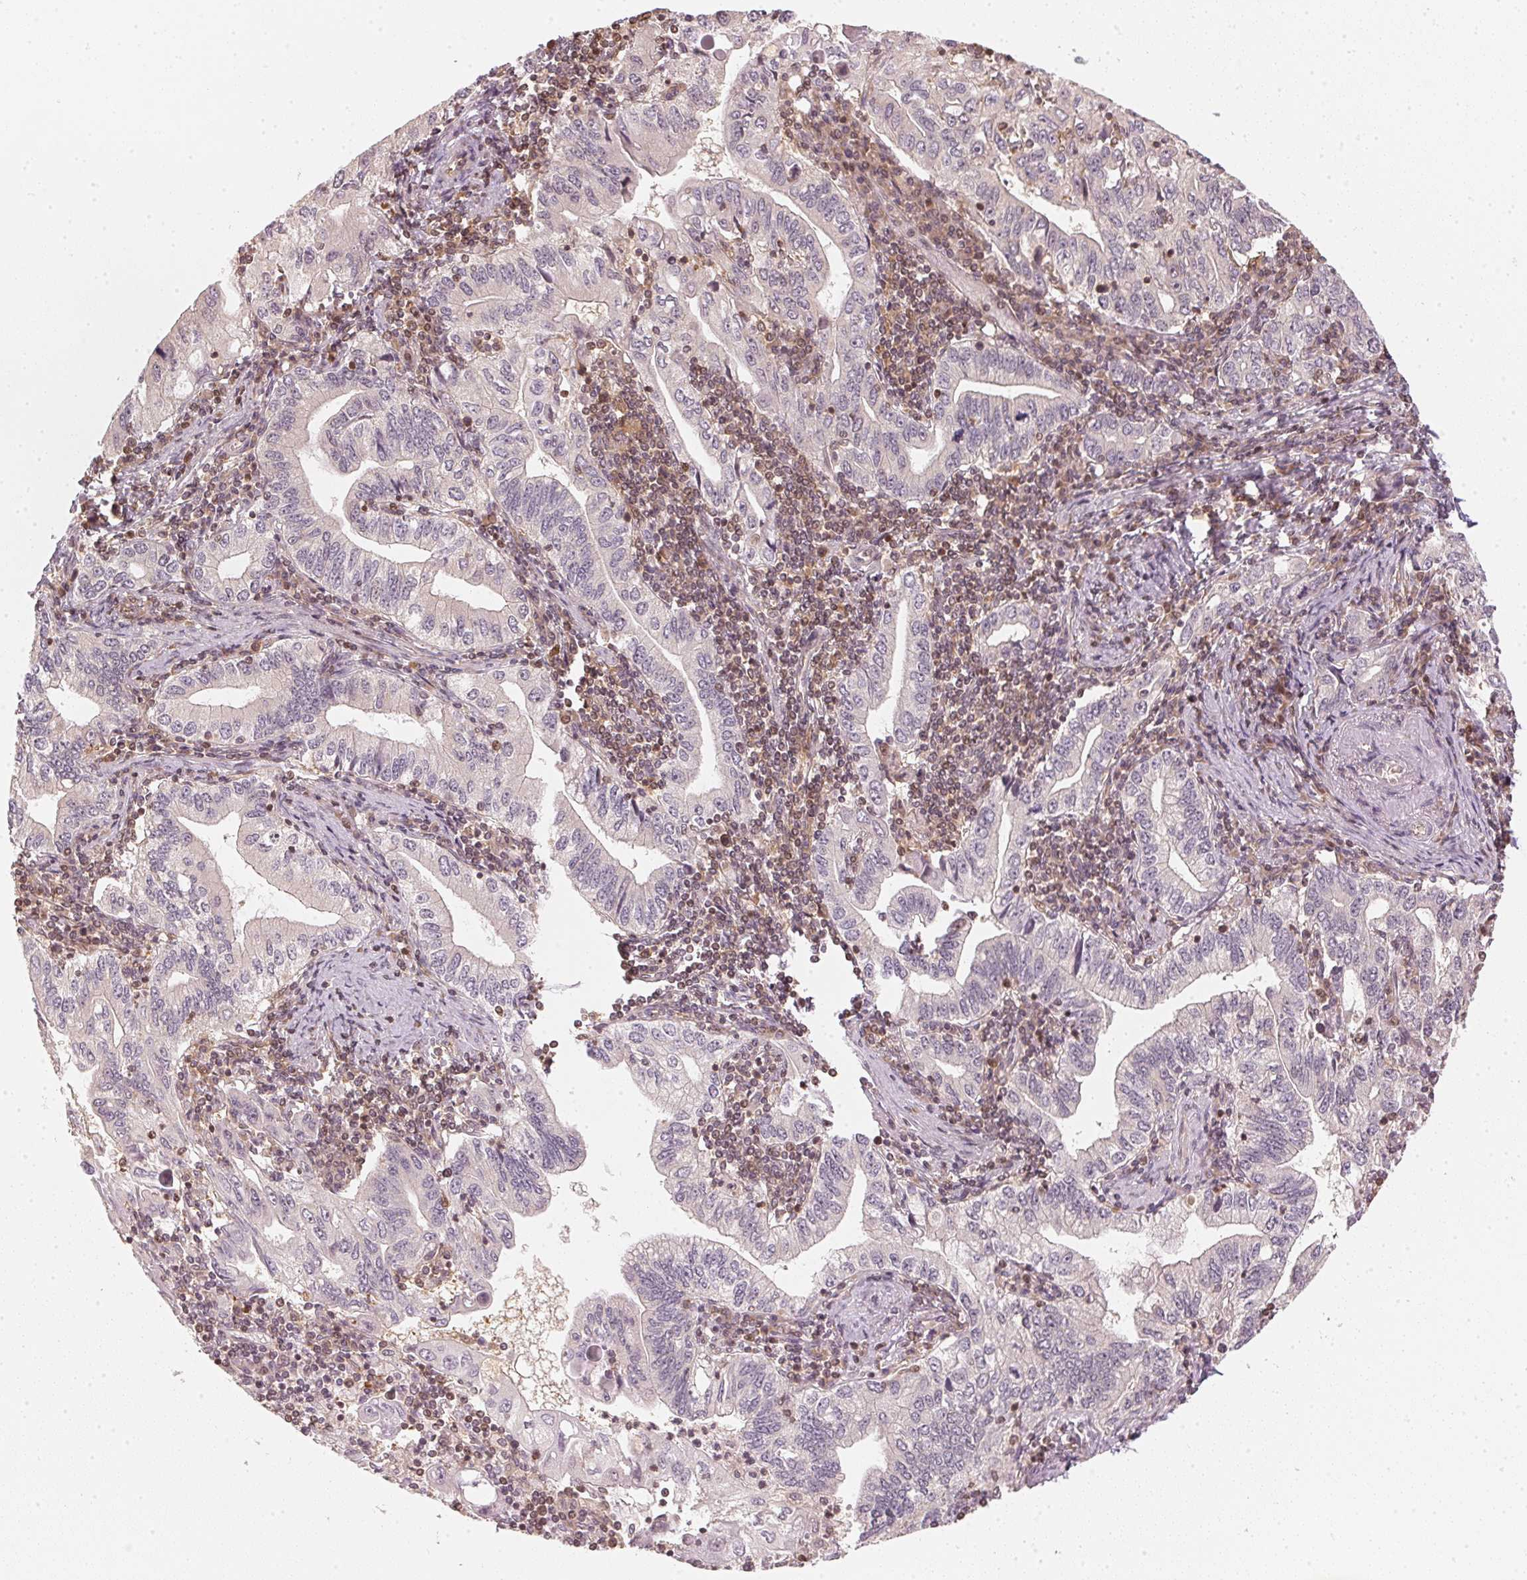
{"staining": {"intensity": "negative", "quantity": "none", "location": "none"}, "tissue": "stomach cancer", "cell_type": "Tumor cells", "image_type": "cancer", "snomed": [{"axis": "morphology", "description": "Adenocarcinoma, NOS"}, {"axis": "topography", "description": "Stomach, lower"}], "caption": "This histopathology image is of adenocarcinoma (stomach) stained with immunohistochemistry (IHC) to label a protein in brown with the nuclei are counter-stained blue. There is no positivity in tumor cells.", "gene": "UBE2L3", "patient": {"sex": "female", "age": 72}}